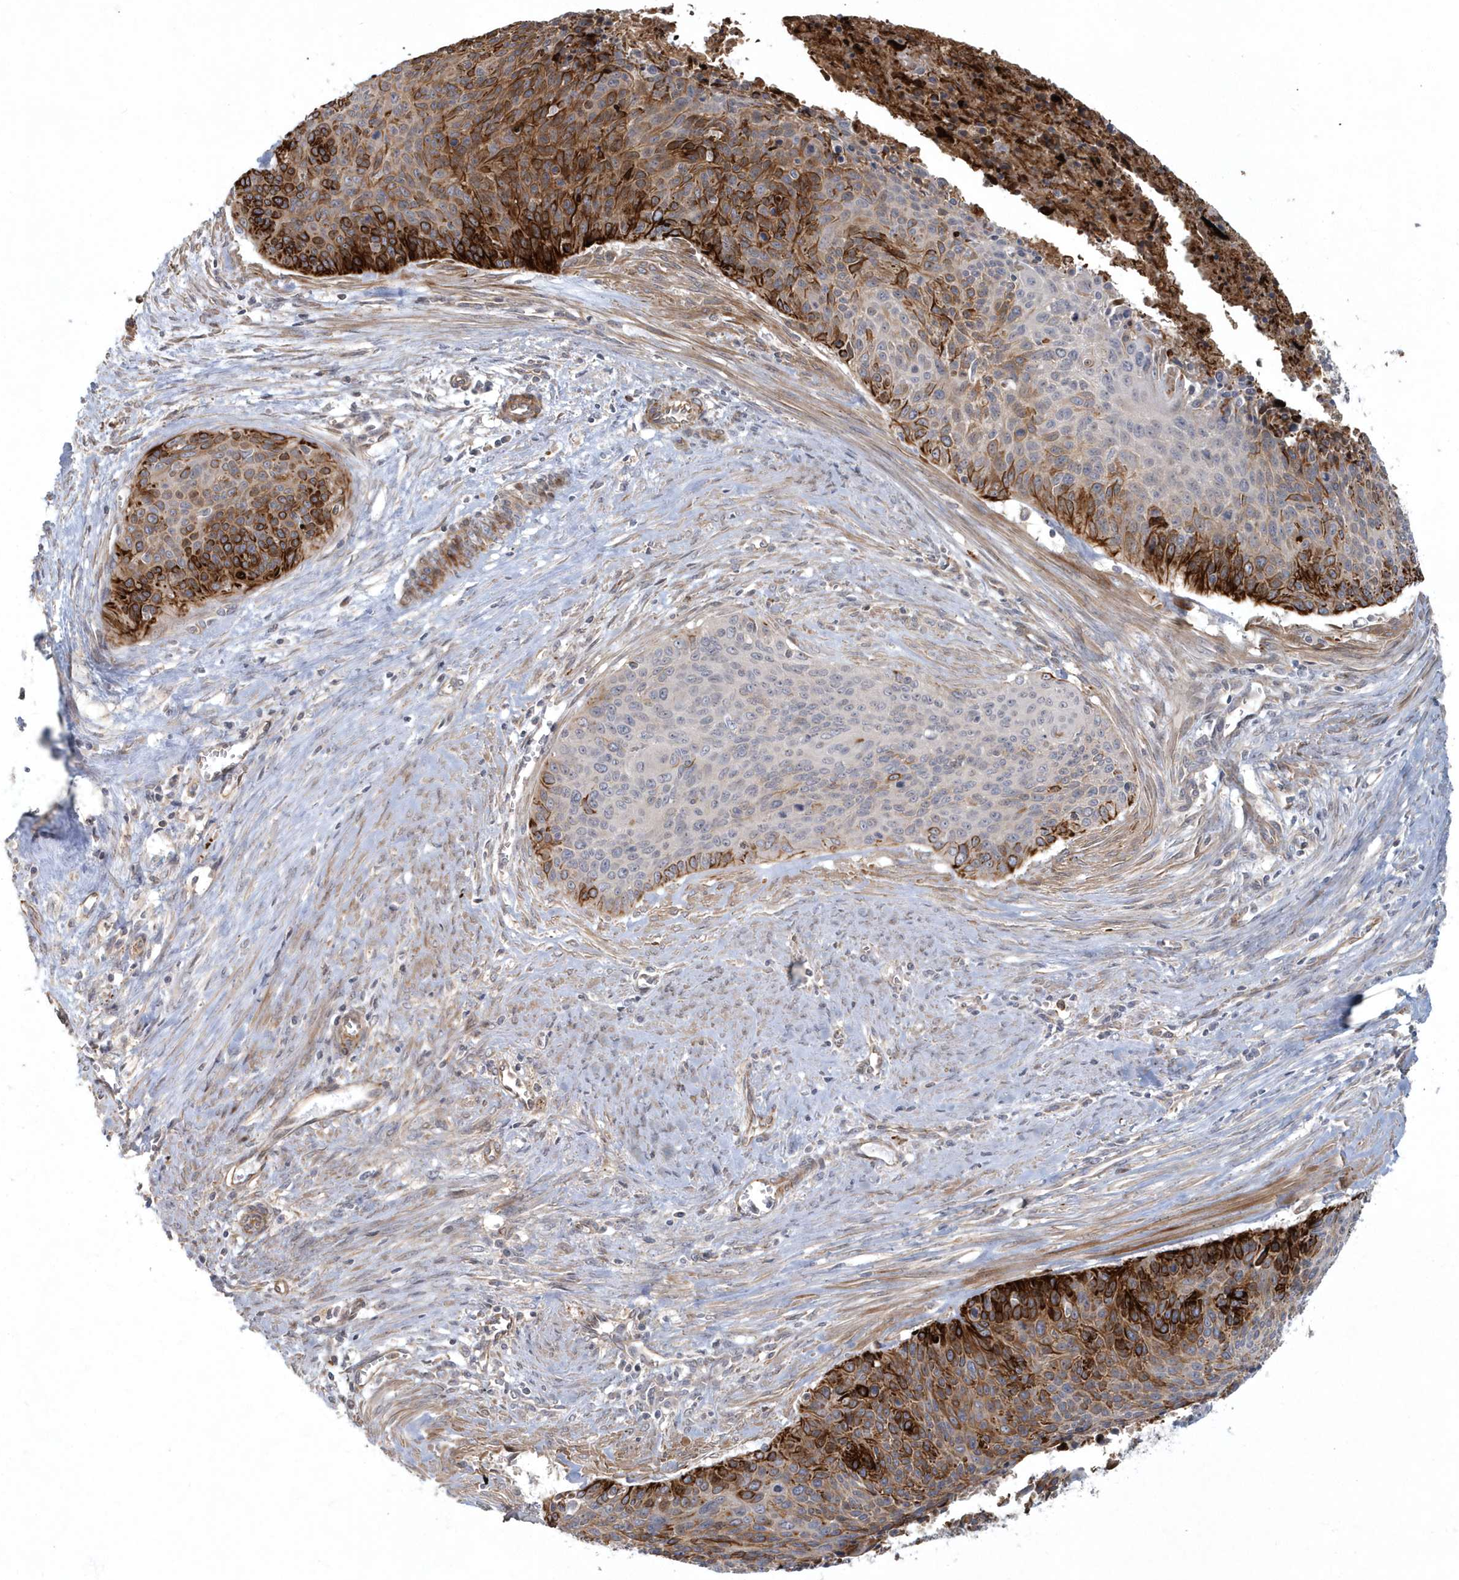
{"staining": {"intensity": "strong", "quantity": "25%-75%", "location": "cytoplasmic/membranous"}, "tissue": "cervical cancer", "cell_type": "Tumor cells", "image_type": "cancer", "snomed": [{"axis": "morphology", "description": "Squamous cell carcinoma, NOS"}, {"axis": "topography", "description": "Cervix"}], "caption": "High-magnification brightfield microscopy of squamous cell carcinoma (cervical) stained with DAB (brown) and counterstained with hematoxylin (blue). tumor cells exhibit strong cytoplasmic/membranous staining is identified in about25%-75% of cells.", "gene": "ARHGEF38", "patient": {"sex": "female", "age": 55}}